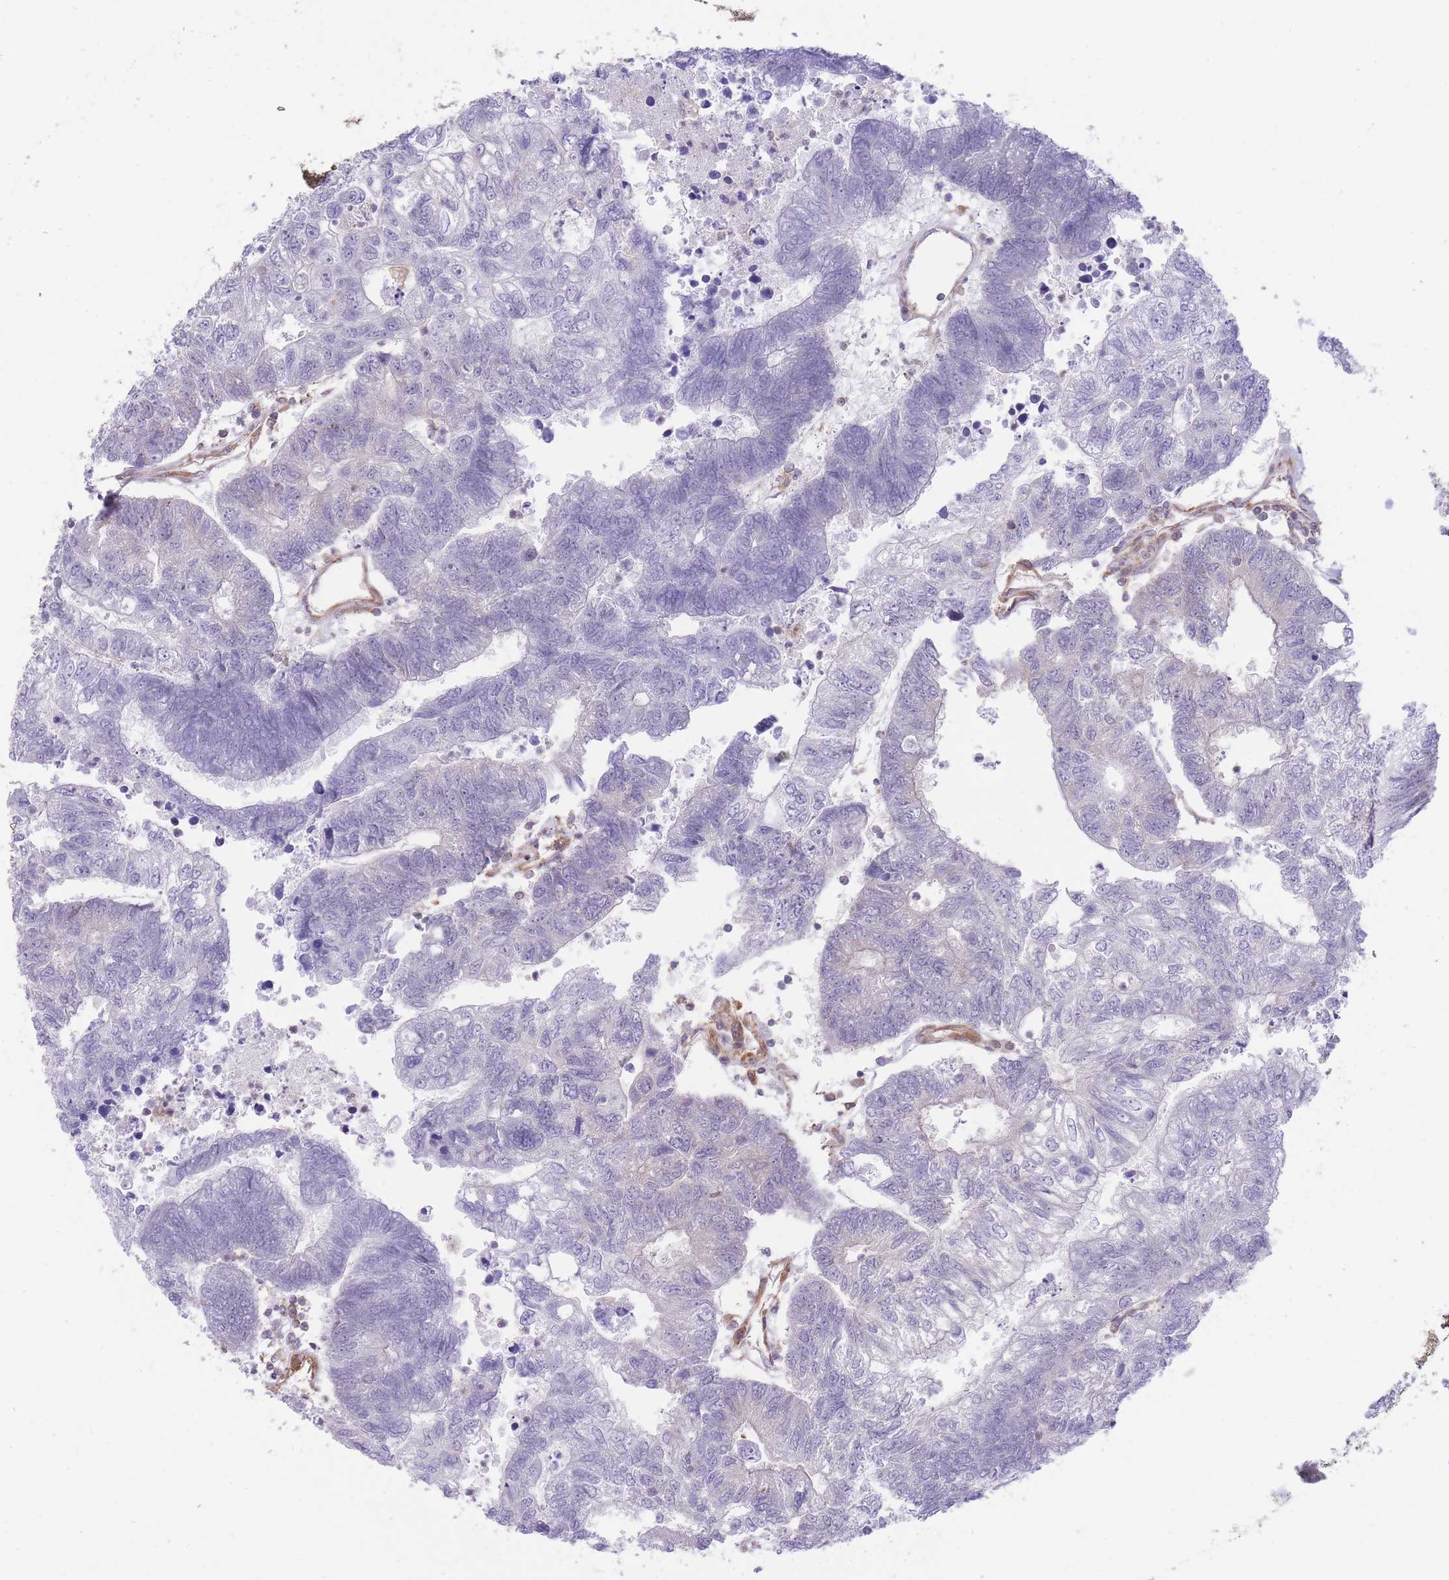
{"staining": {"intensity": "negative", "quantity": "none", "location": "none"}, "tissue": "colorectal cancer", "cell_type": "Tumor cells", "image_type": "cancer", "snomed": [{"axis": "morphology", "description": "Adenocarcinoma, NOS"}, {"axis": "topography", "description": "Colon"}], "caption": "Tumor cells are negative for brown protein staining in adenocarcinoma (colorectal).", "gene": "PRKAR1A", "patient": {"sex": "female", "age": 48}}